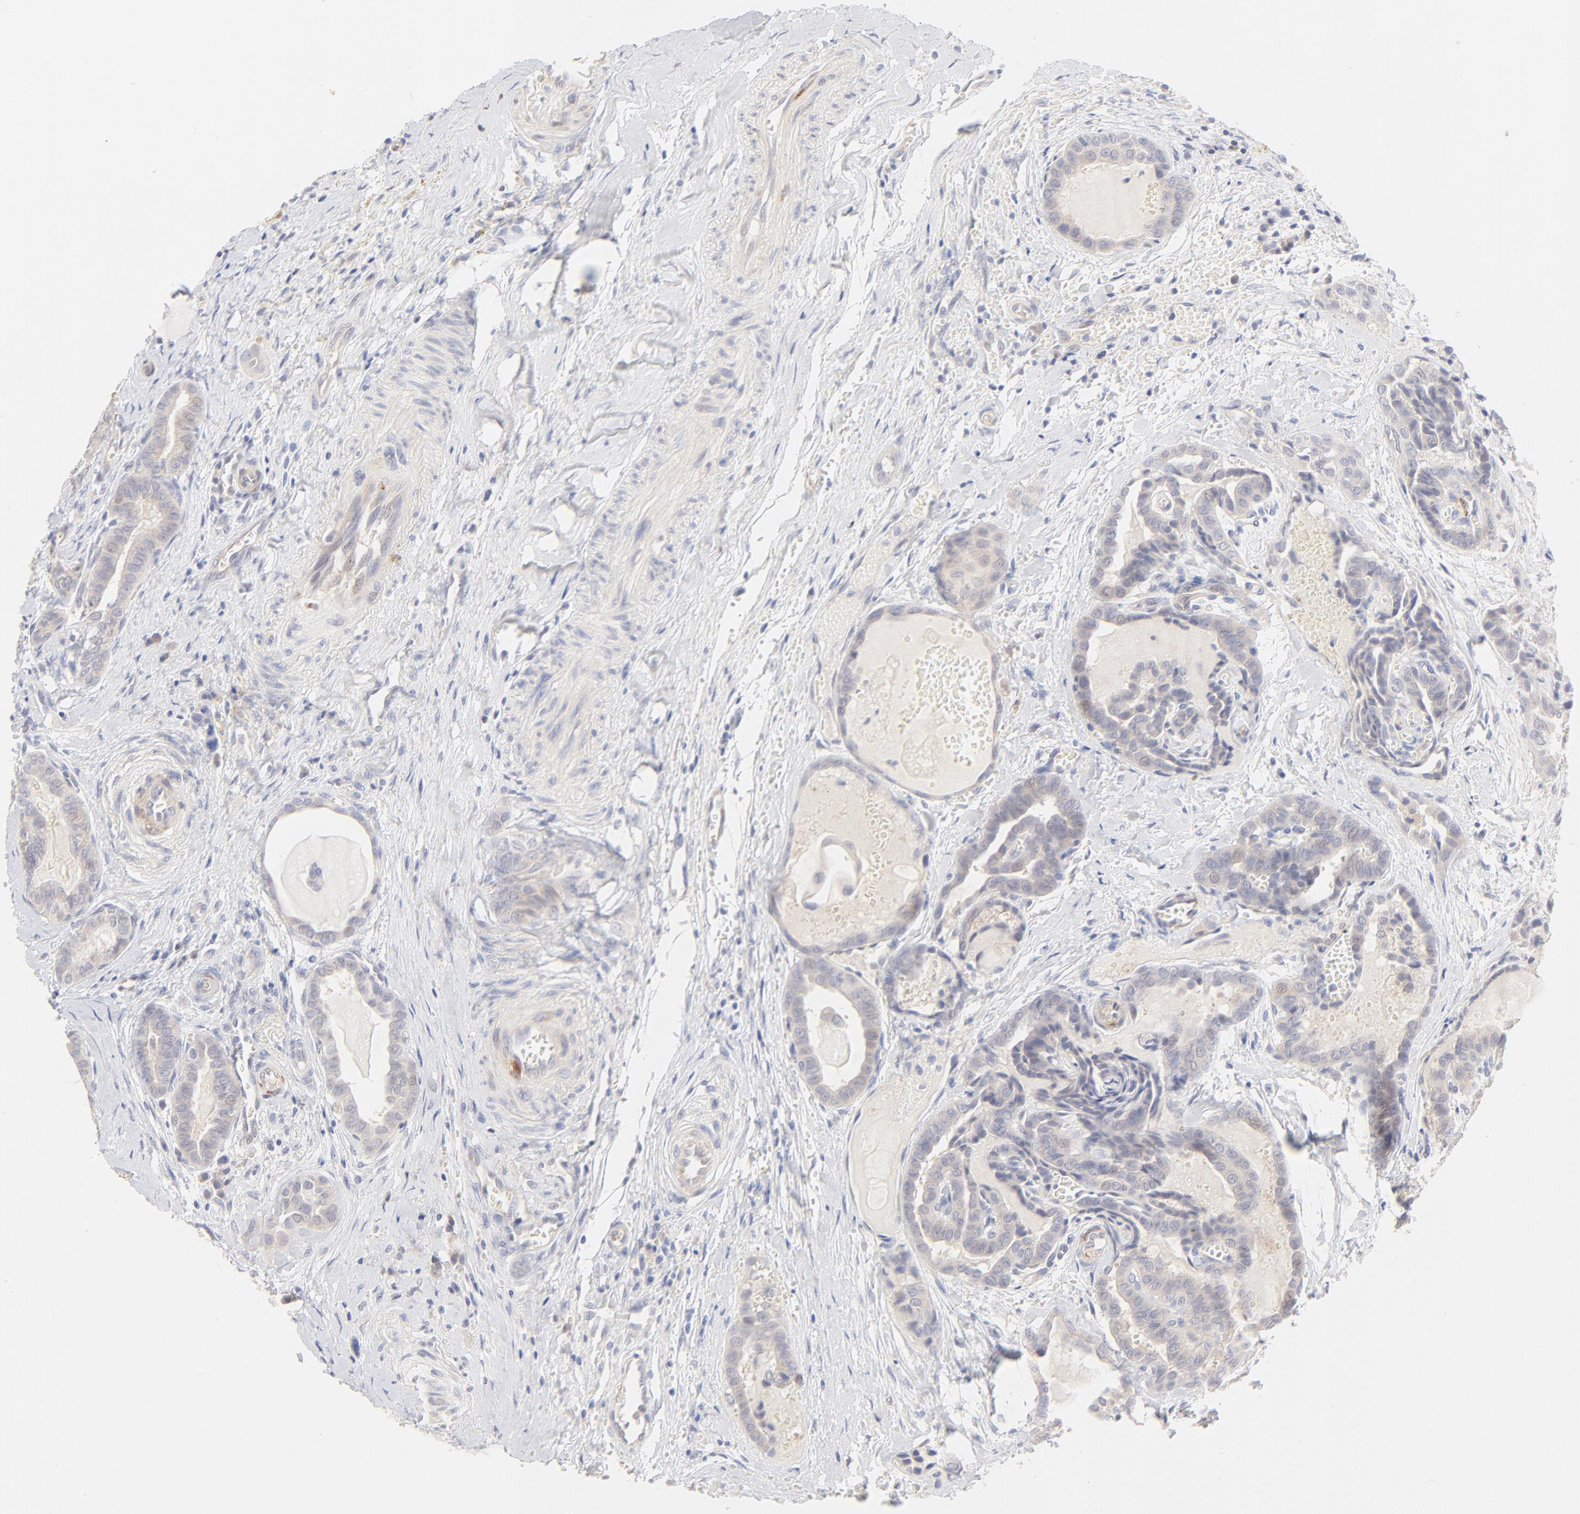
{"staining": {"intensity": "negative", "quantity": "none", "location": "none"}, "tissue": "thyroid cancer", "cell_type": "Tumor cells", "image_type": "cancer", "snomed": [{"axis": "morphology", "description": "Carcinoma, NOS"}, {"axis": "topography", "description": "Thyroid gland"}], "caption": "DAB (3,3'-diaminobenzidine) immunohistochemical staining of thyroid carcinoma demonstrates no significant expression in tumor cells.", "gene": "NKX2-2", "patient": {"sex": "female", "age": 91}}